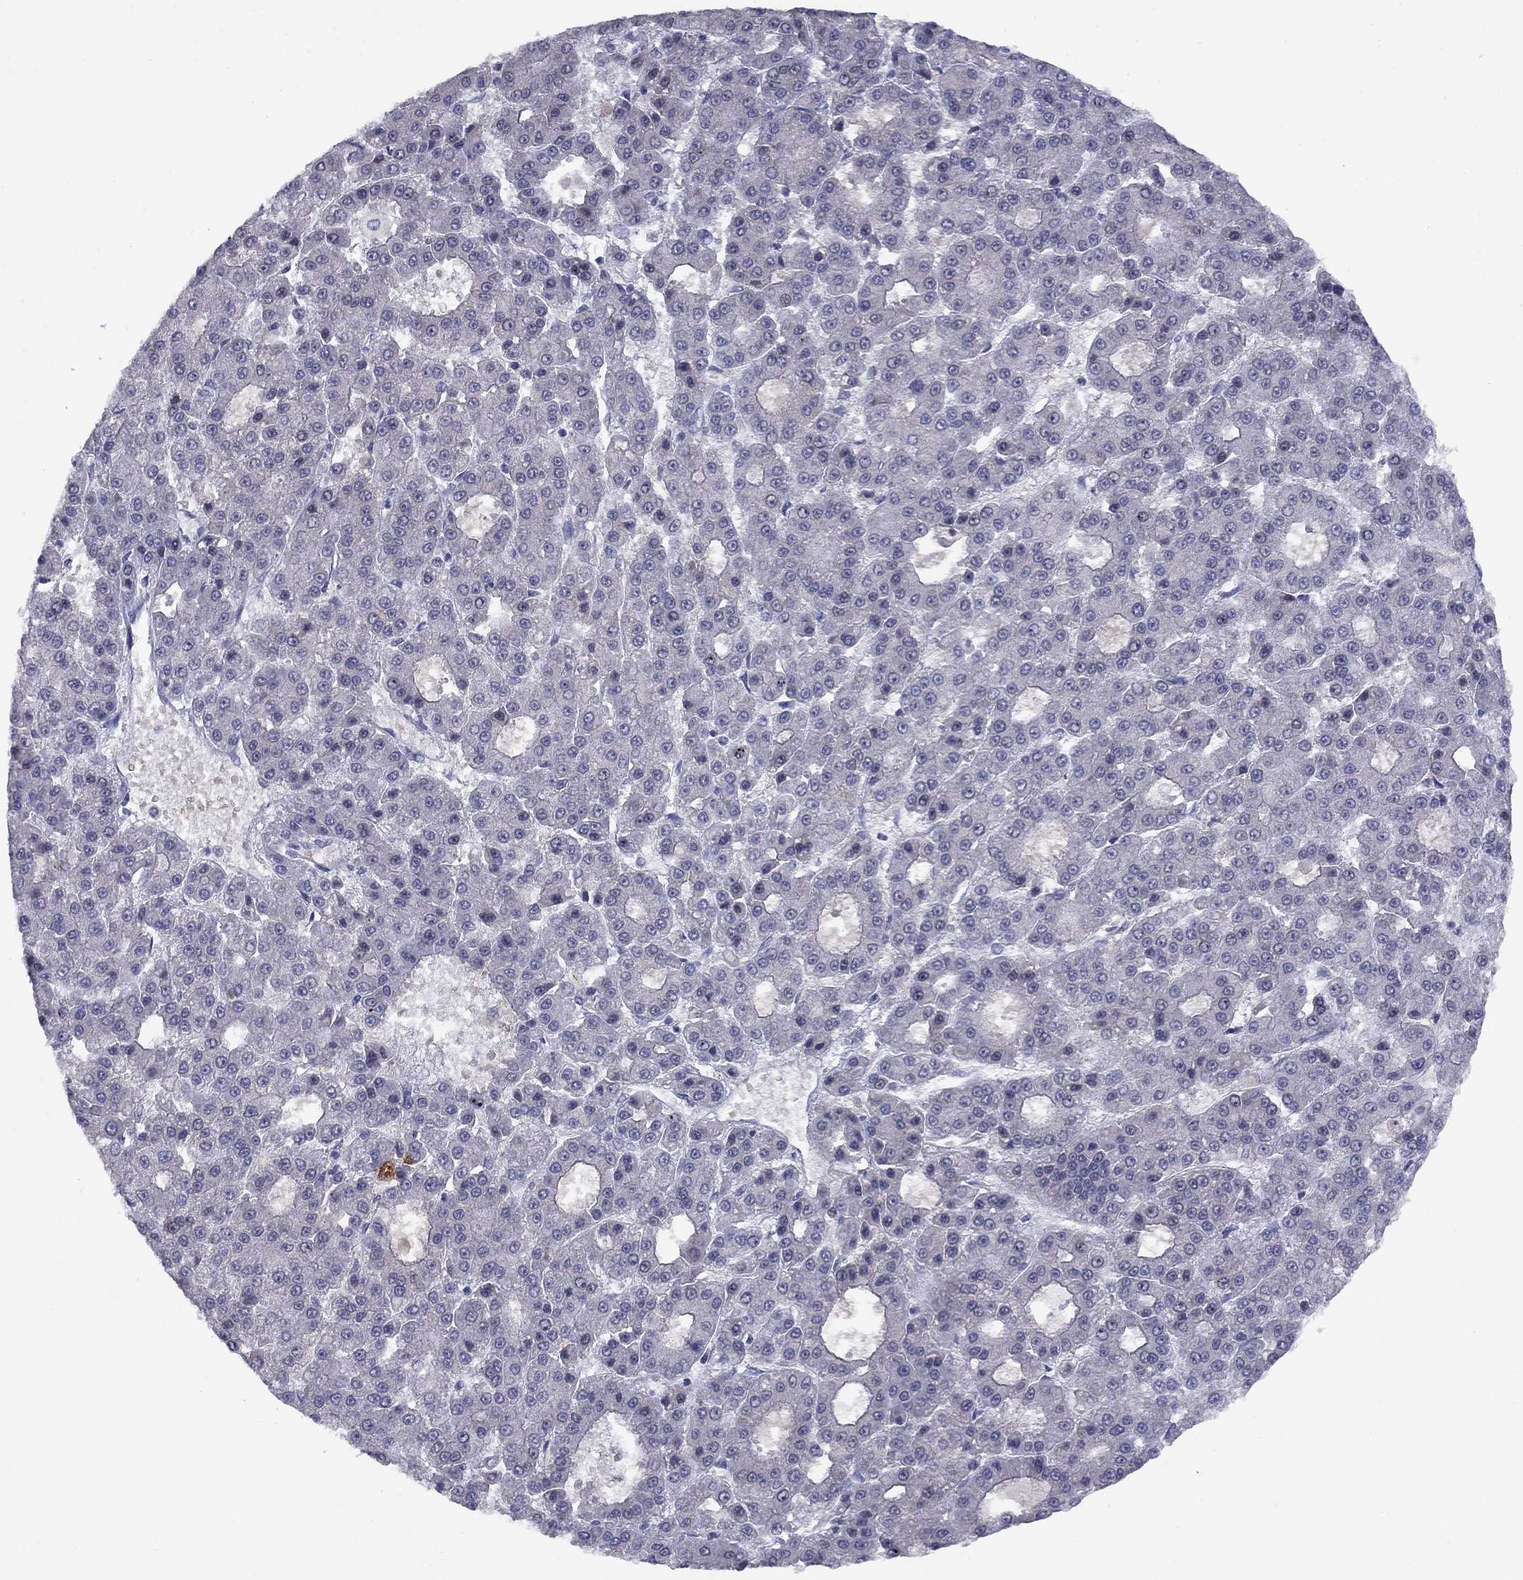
{"staining": {"intensity": "negative", "quantity": "none", "location": "none"}, "tissue": "liver cancer", "cell_type": "Tumor cells", "image_type": "cancer", "snomed": [{"axis": "morphology", "description": "Carcinoma, Hepatocellular, NOS"}, {"axis": "topography", "description": "Liver"}], "caption": "A photomicrograph of human hepatocellular carcinoma (liver) is negative for staining in tumor cells. The staining is performed using DAB brown chromogen with nuclei counter-stained in using hematoxylin.", "gene": "CACNA1A", "patient": {"sex": "male", "age": 70}}